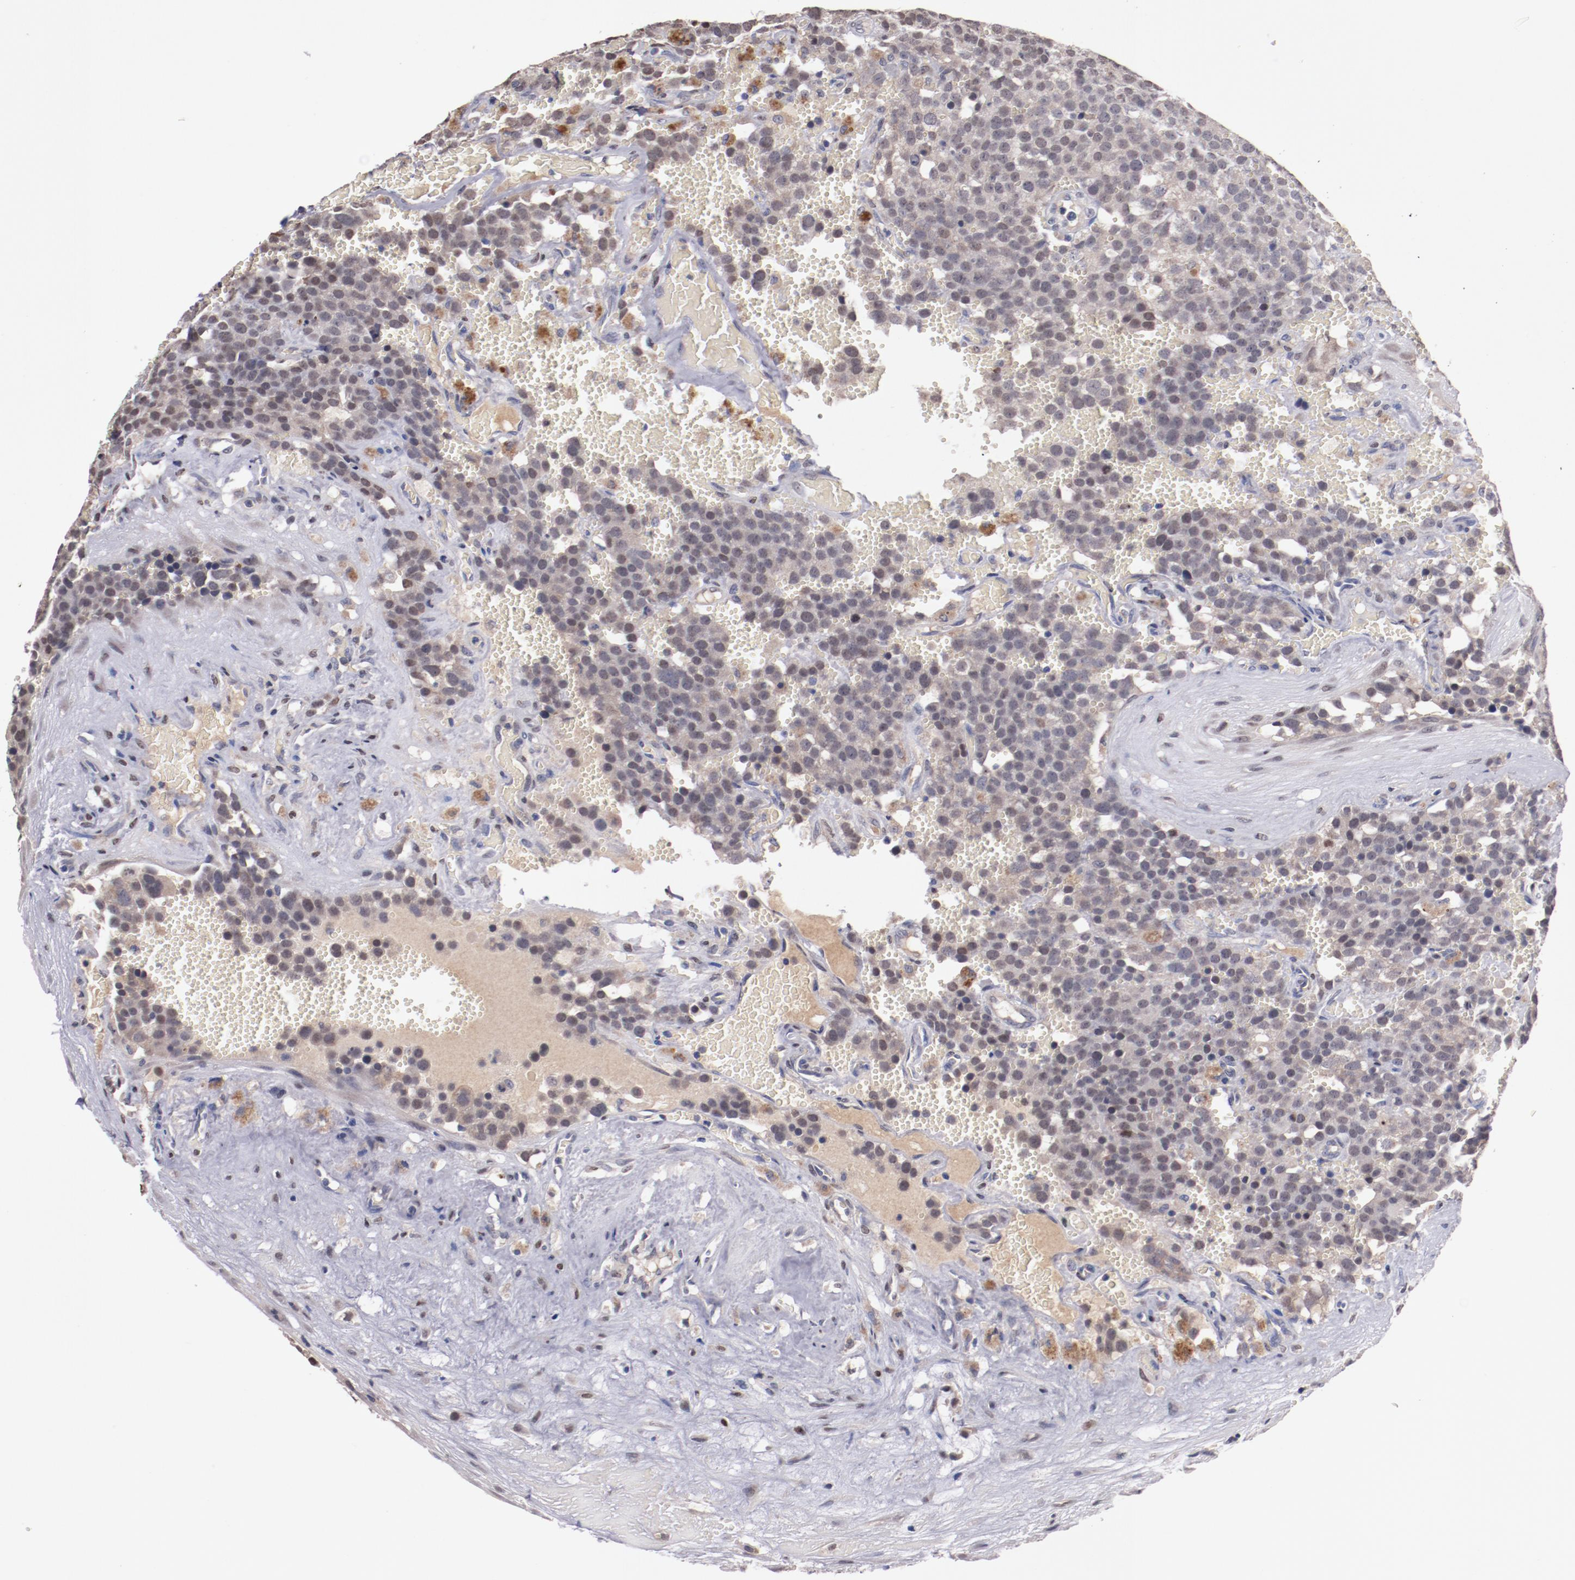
{"staining": {"intensity": "weak", "quantity": "<25%", "location": "cytoplasmic/membranous,nuclear"}, "tissue": "testis cancer", "cell_type": "Tumor cells", "image_type": "cancer", "snomed": [{"axis": "morphology", "description": "Seminoma, NOS"}, {"axis": "topography", "description": "Testis"}], "caption": "The micrograph demonstrates no staining of tumor cells in testis cancer (seminoma).", "gene": "FAM81A", "patient": {"sex": "male", "age": 71}}